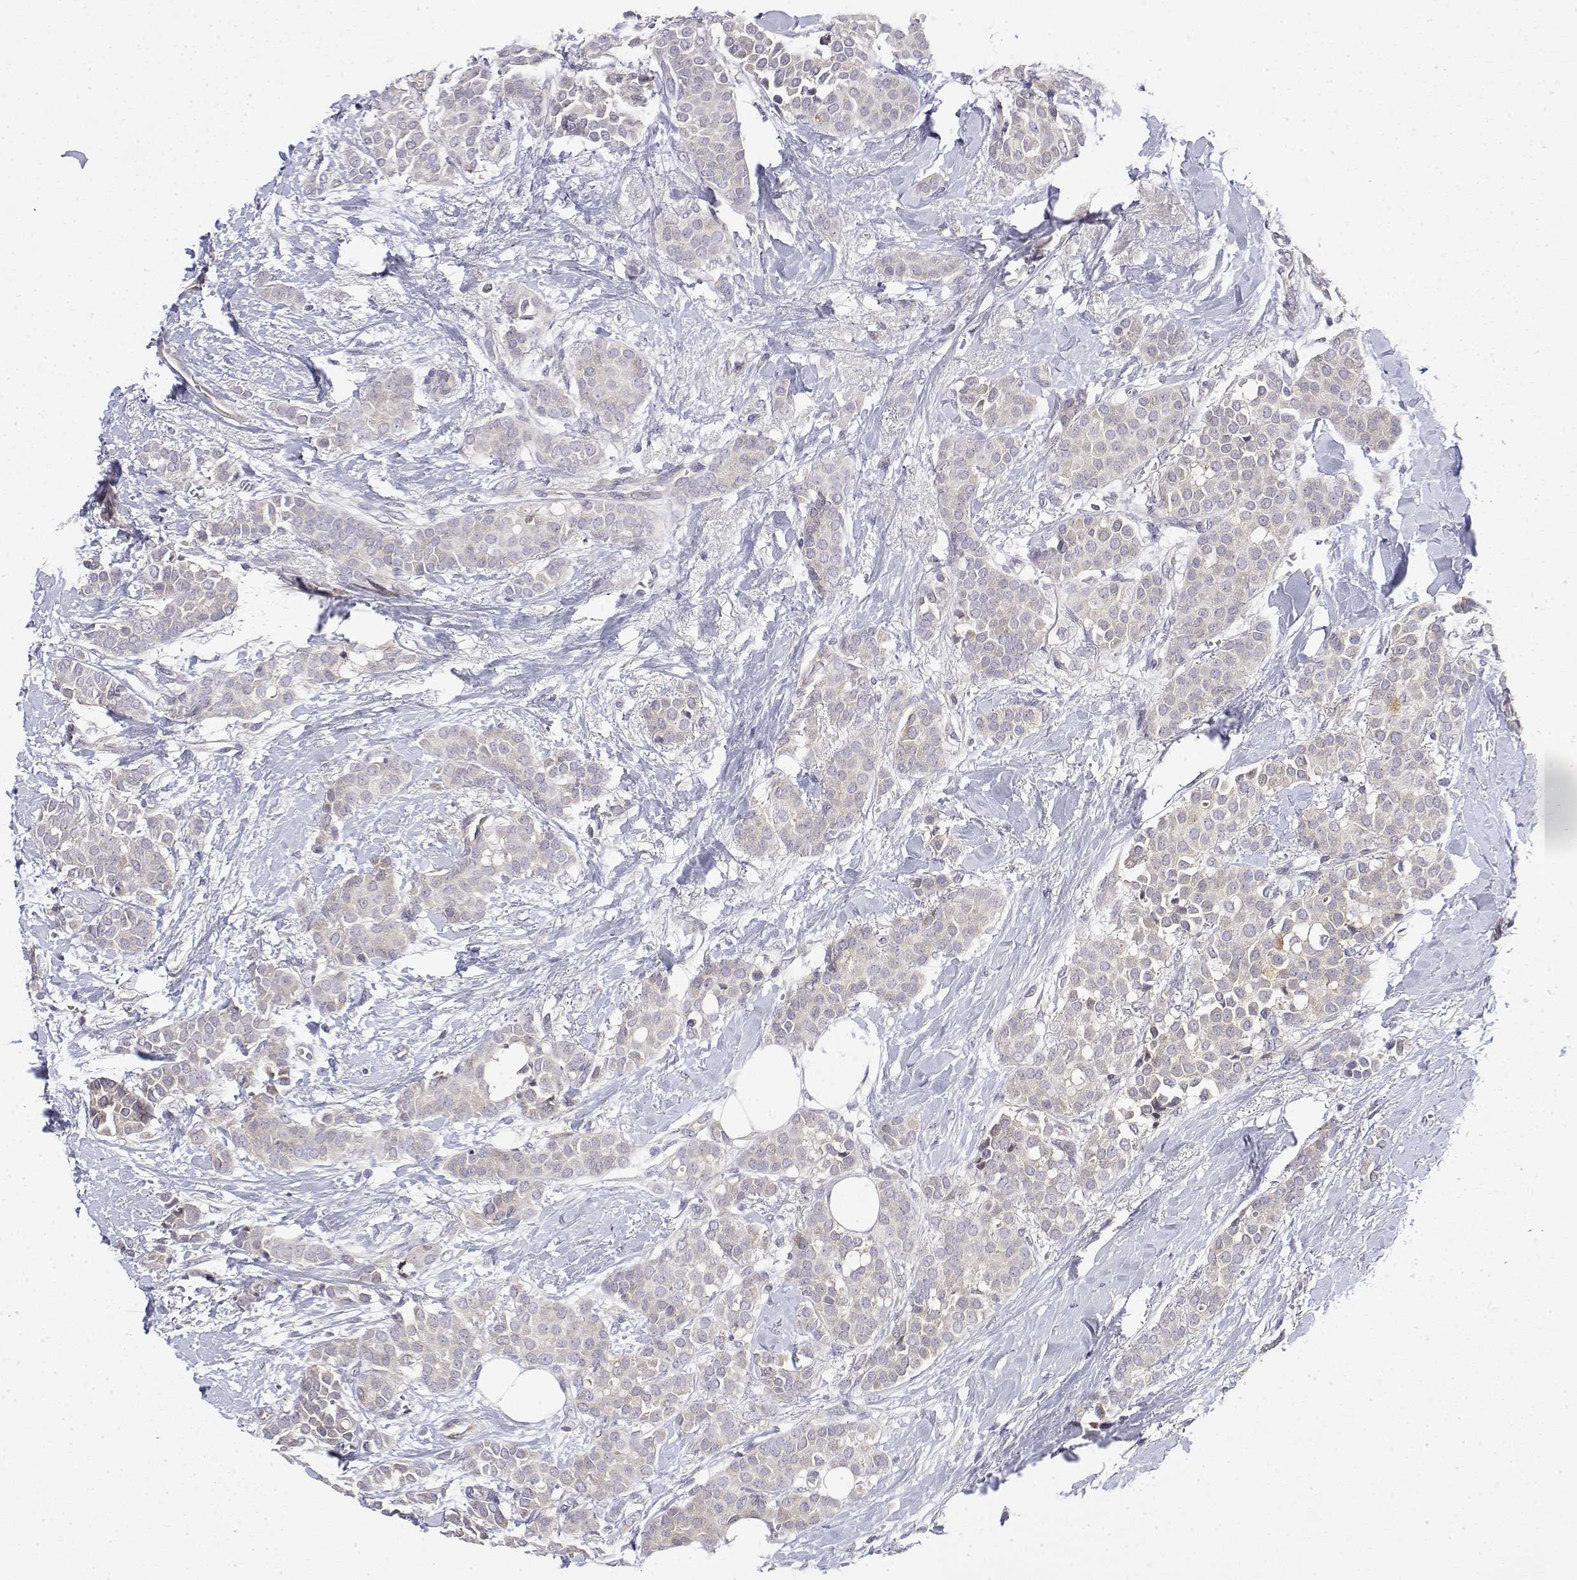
{"staining": {"intensity": "negative", "quantity": "none", "location": "none"}, "tissue": "breast cancer", "cell_type": "Tumor cells", "image_type": "cancer", "snomed": [{"axis": "morphology", "description": "Duct carcinoma"}, {"axis": "topography", "description": "Breast"}], "caption": "The image reveals no staining of tumor cells in breast cancer.", "gene": "IGFBP4", "patient": {"sex": "female", "age": 79}}